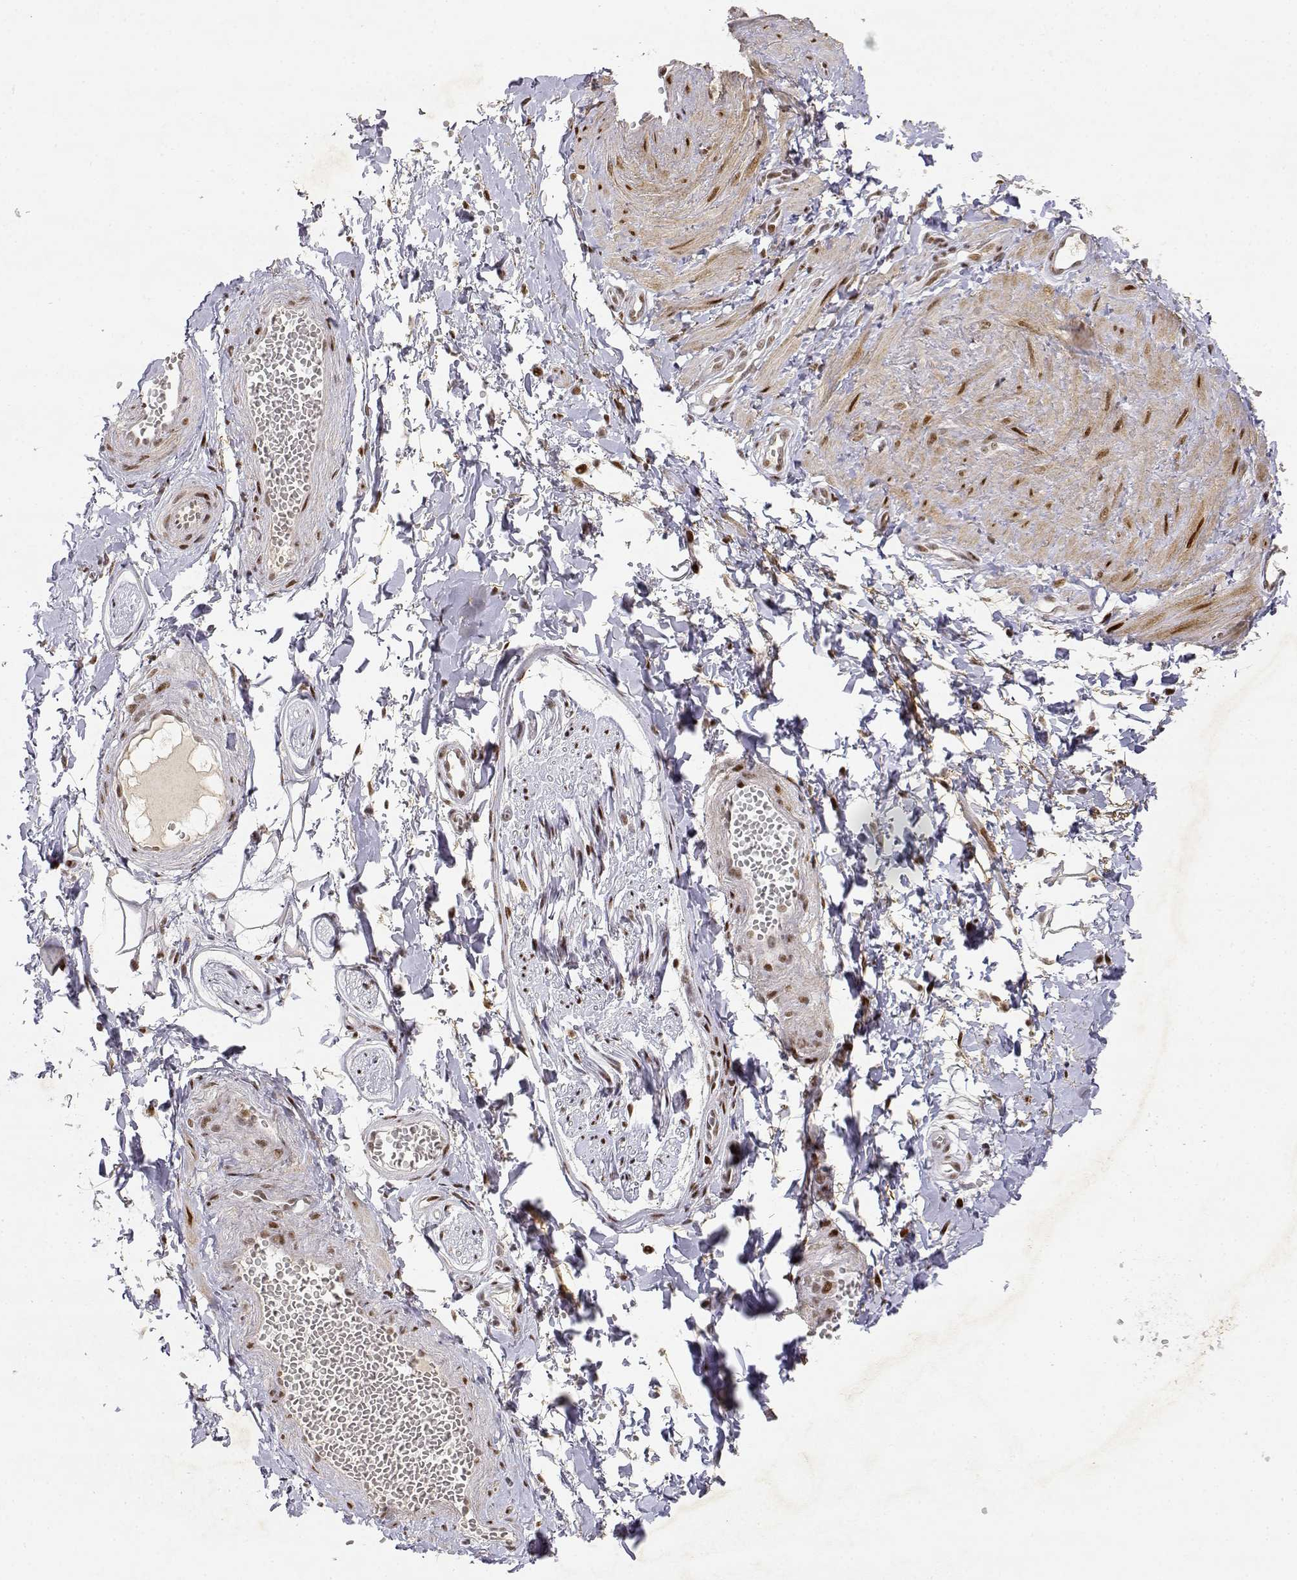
{"staining": {"intensity": "negative", "quantity": "none", "location": "none"}, "tissue": "adipose tissue", "cell_type": "Adipocytes", "image_type": "normal", "snomed": [{"axis": "morphology", "description": "Normal tissue, NOS"}, {"axis": "topography", "description": "Smooth muscle"}, {"axis": "topography", "description": "Peripheral nerve tissue"}], "caption": "Adipose tissue stained for a protein using immunohistochemistry demonstrates no positivity adipocytes.", "gene": "RSF1", "patient": {"sex": "male", "age": 22}}